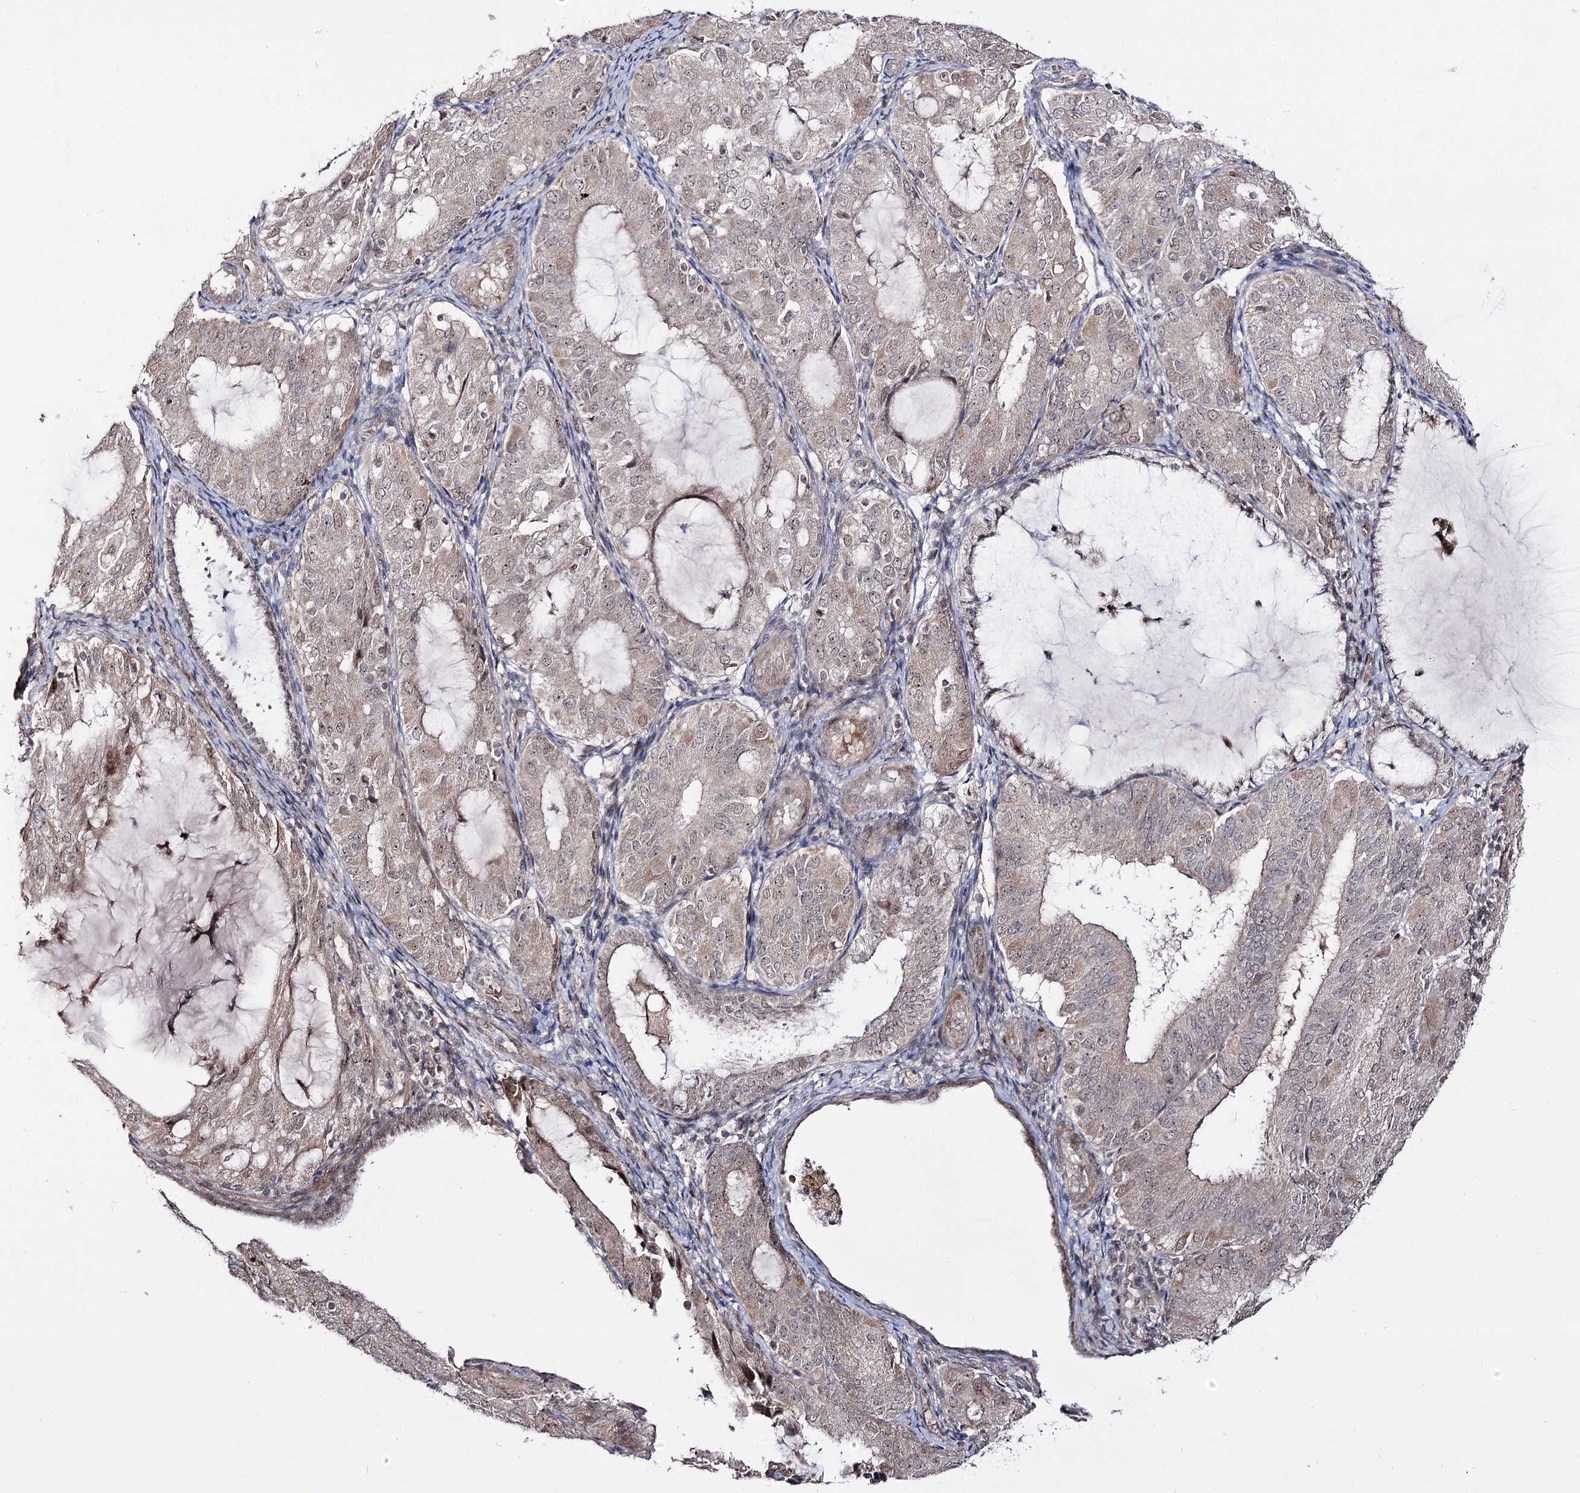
{"staining": {"intensity": "weak", "quantity": "25%-75%", "location": "cytoplasmic/membranous,nuclear"}, "tissue": "endometrial cancer", "cell_type": "Tumor cells", "image_type": "cancer", "snomed": [{"axis": "morphology", "description": "Adenocarcinoma, NOS"}, {"axis": "topography", "description": "Endometrium"}], "caption": "Endometrial cancer stained for a protein demonstrates weak cytoplasmic/membranous and nuclear positivity in tumor cells. (DAB (3,3'-diaminobenzidine) IHC, brown staining for protein, blue staining for nuclei).", "gene": "RRP9", "patient": {"sex": "female", "age": 81}}